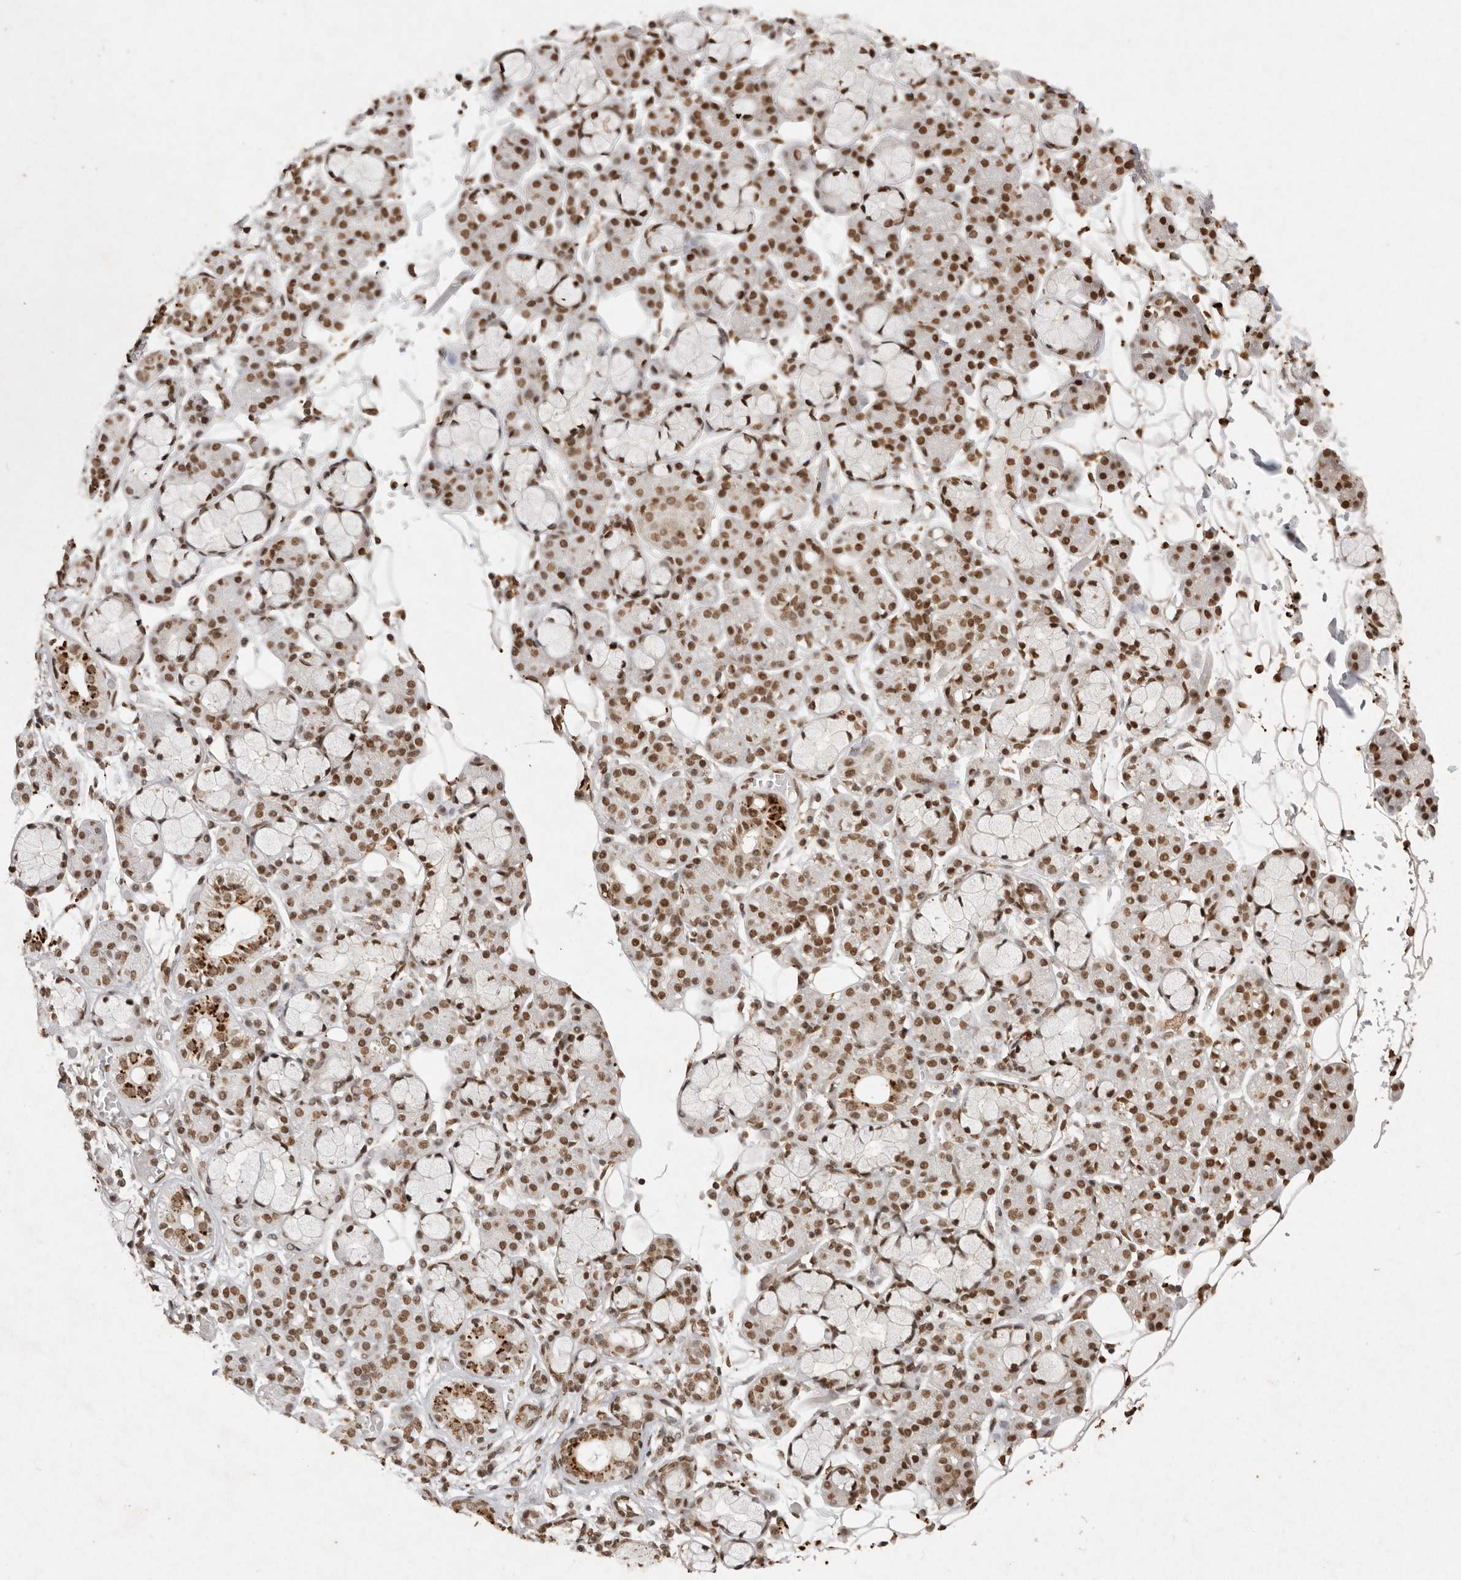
{"staining": {"intensity": "moderate", "quantity": "25%-75%", "location": "cytoplasmic/membranous,nuclear"}, "tissue": "salivary gland", "cell_type": "Glandular cells", "image_type": "normal", "snomed": [{"axis": "morphology", "description": "Normal tissue, NOS"}, {"axis": "topography", "description": "Salivary gland"}], "caption": "High-power microscopy captured an immunohistochemistry image of normal salivary gland, revealing moderate cytoplasmic/membranous,nuclear positivity in approximately 25%-75% of glandular cells.", "gene": "NKX3", "patient": {"sex": "male", "age": 63}}